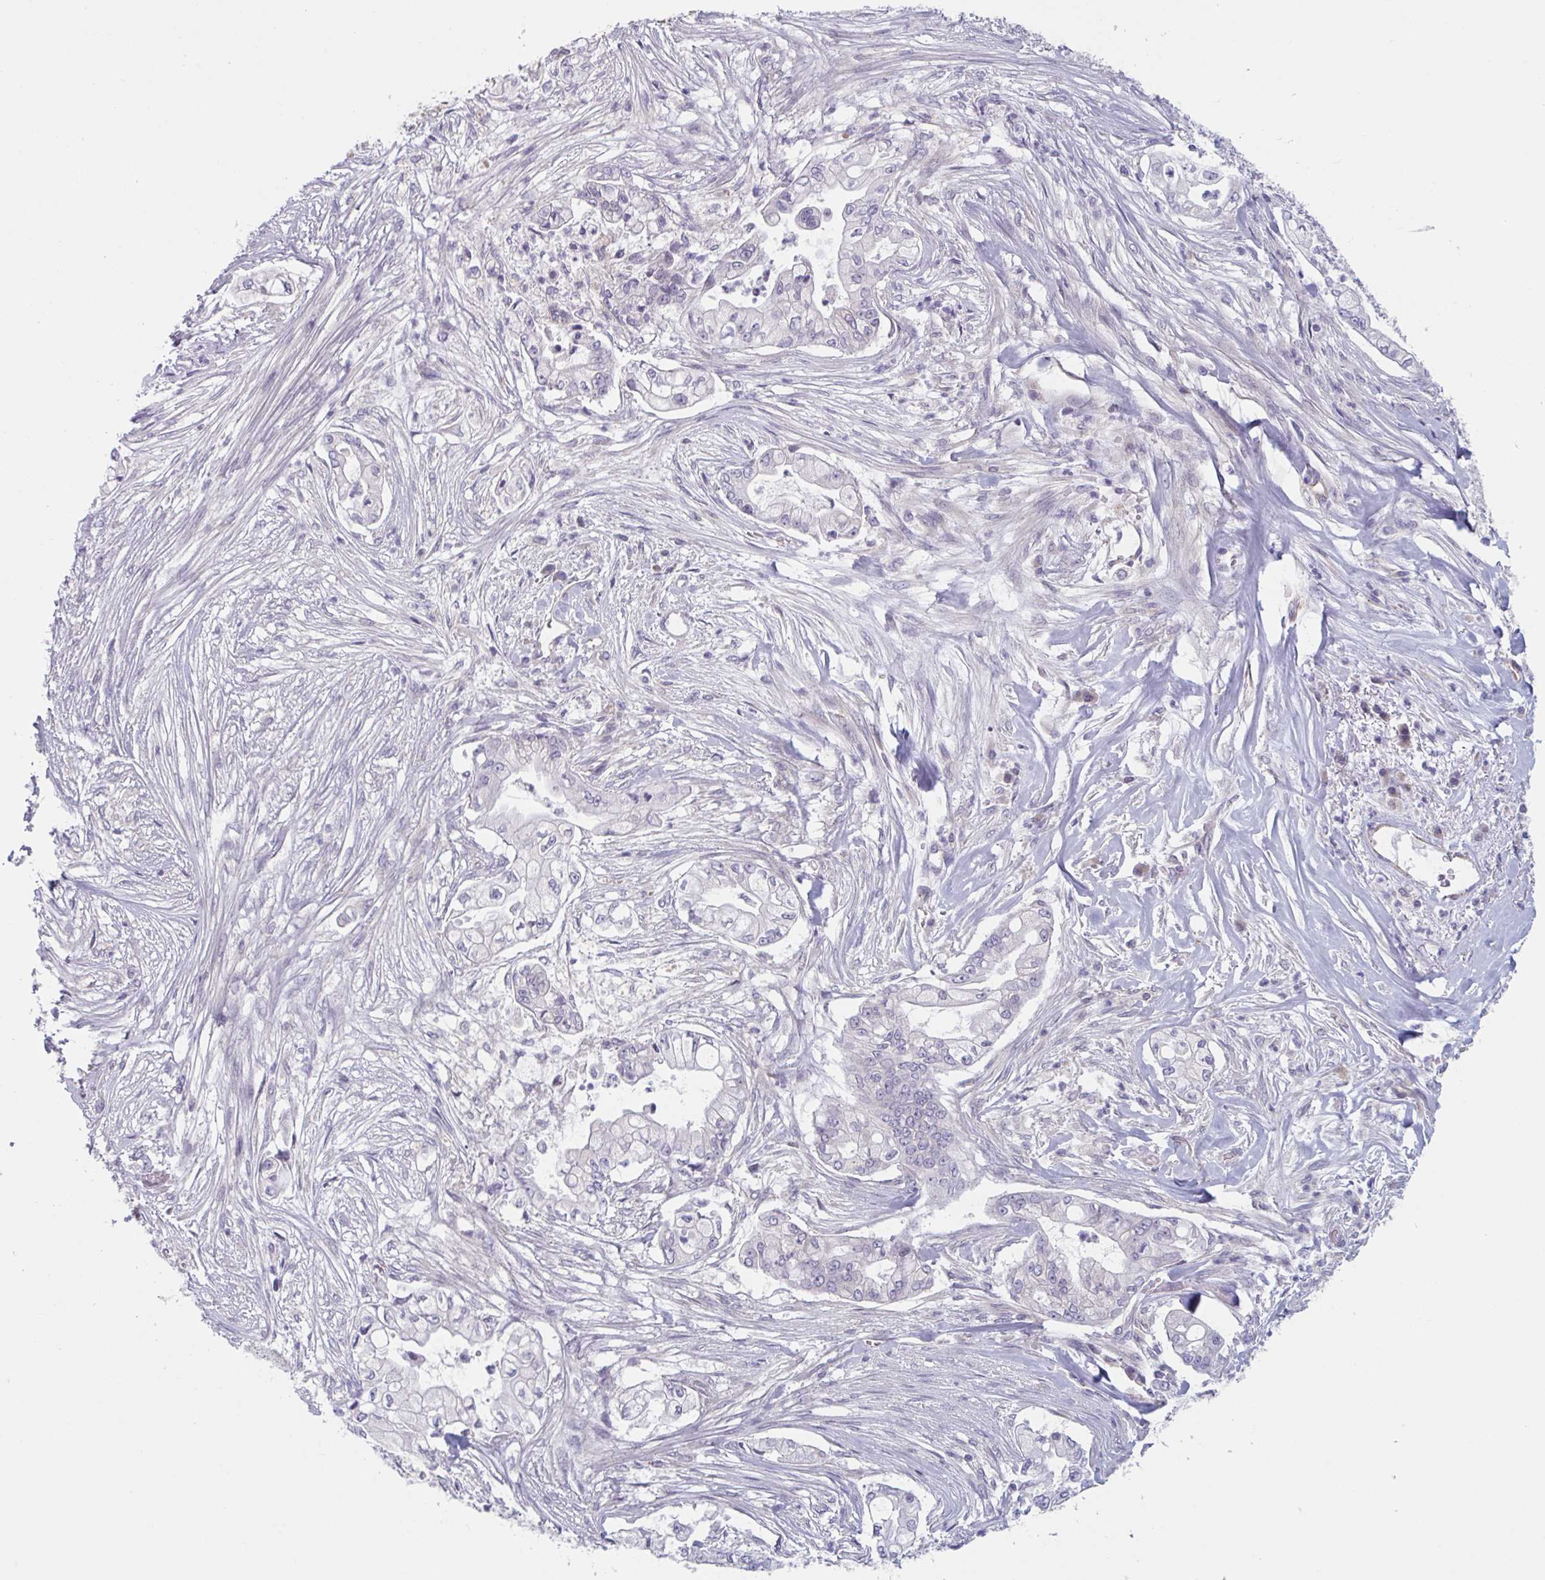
{"staining": {"intensity": "negative", "quantity": "none", "location": "none"}, "tissue": "pancreatic cancer", "cell_type": "Tumor cells", "image_type": "cancer", "snomed": [{"axis": "morphology", "description": "Adenocarcinoma, NOS"}, {"axis": "topography", "description": "Pancreas"}], "caption": "DAB (3,3'-diaminobenzidine) immunohistochemical staining of human pancreatic cancer demonstrates no significant expression in tumor cells. (DAB immunohistochemistry (IHC) with hematoxylin counter stain).", "gene": "TNFSF10", "patient": {"sex": "female", "age": 69}}